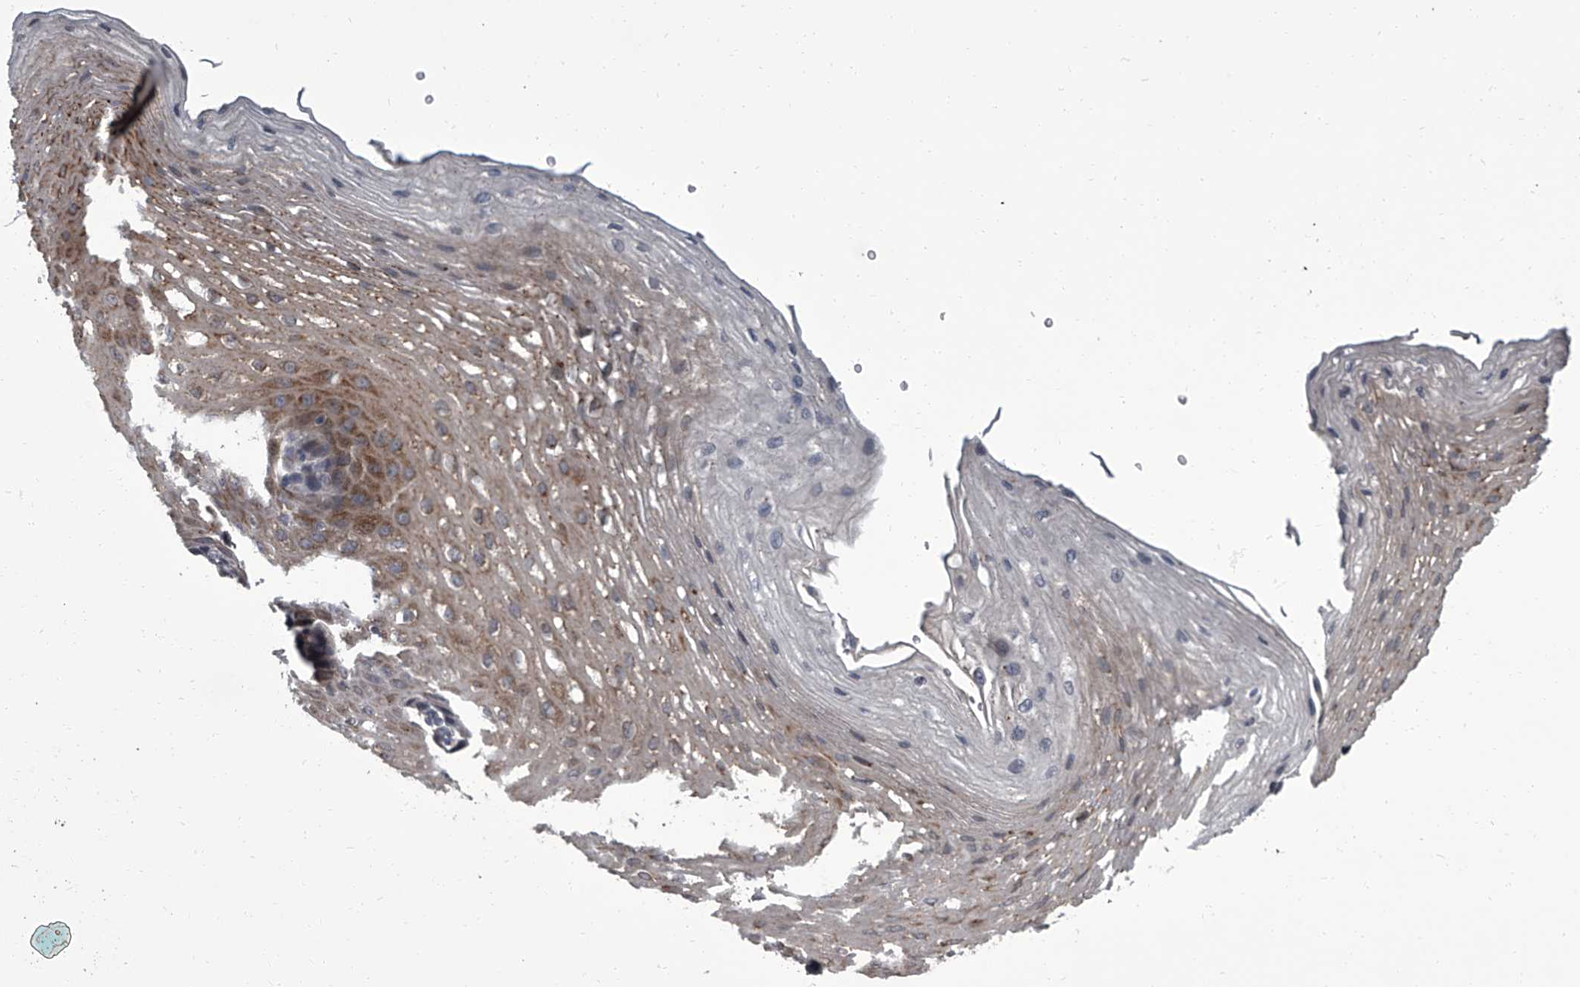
{"staining": {"intensity": "moderate", "quantity": "<25%", "location": "cytoplasmic/membranous"}, "tissue": "esophagus", "cell_type": "Squamous epithelial cells", "image_type": "normal", "snomed": [{"axis": "morphology", "description": "Normal tissue, NOS"}, {"axis": "topography", "description": "Esophagus"}], "caption": "IHC image of benign esophagus: esophagus stained using immunohistochemistry (IHC) displays low levels of moderate protein expression localized specifically in the cytoplasmic/membranous of squamous epithelial cells, appearing as a cytoplasmic/membranous brown color.", "gene": "SIRT4", "patient": {"sex": "female", "age": 66}}